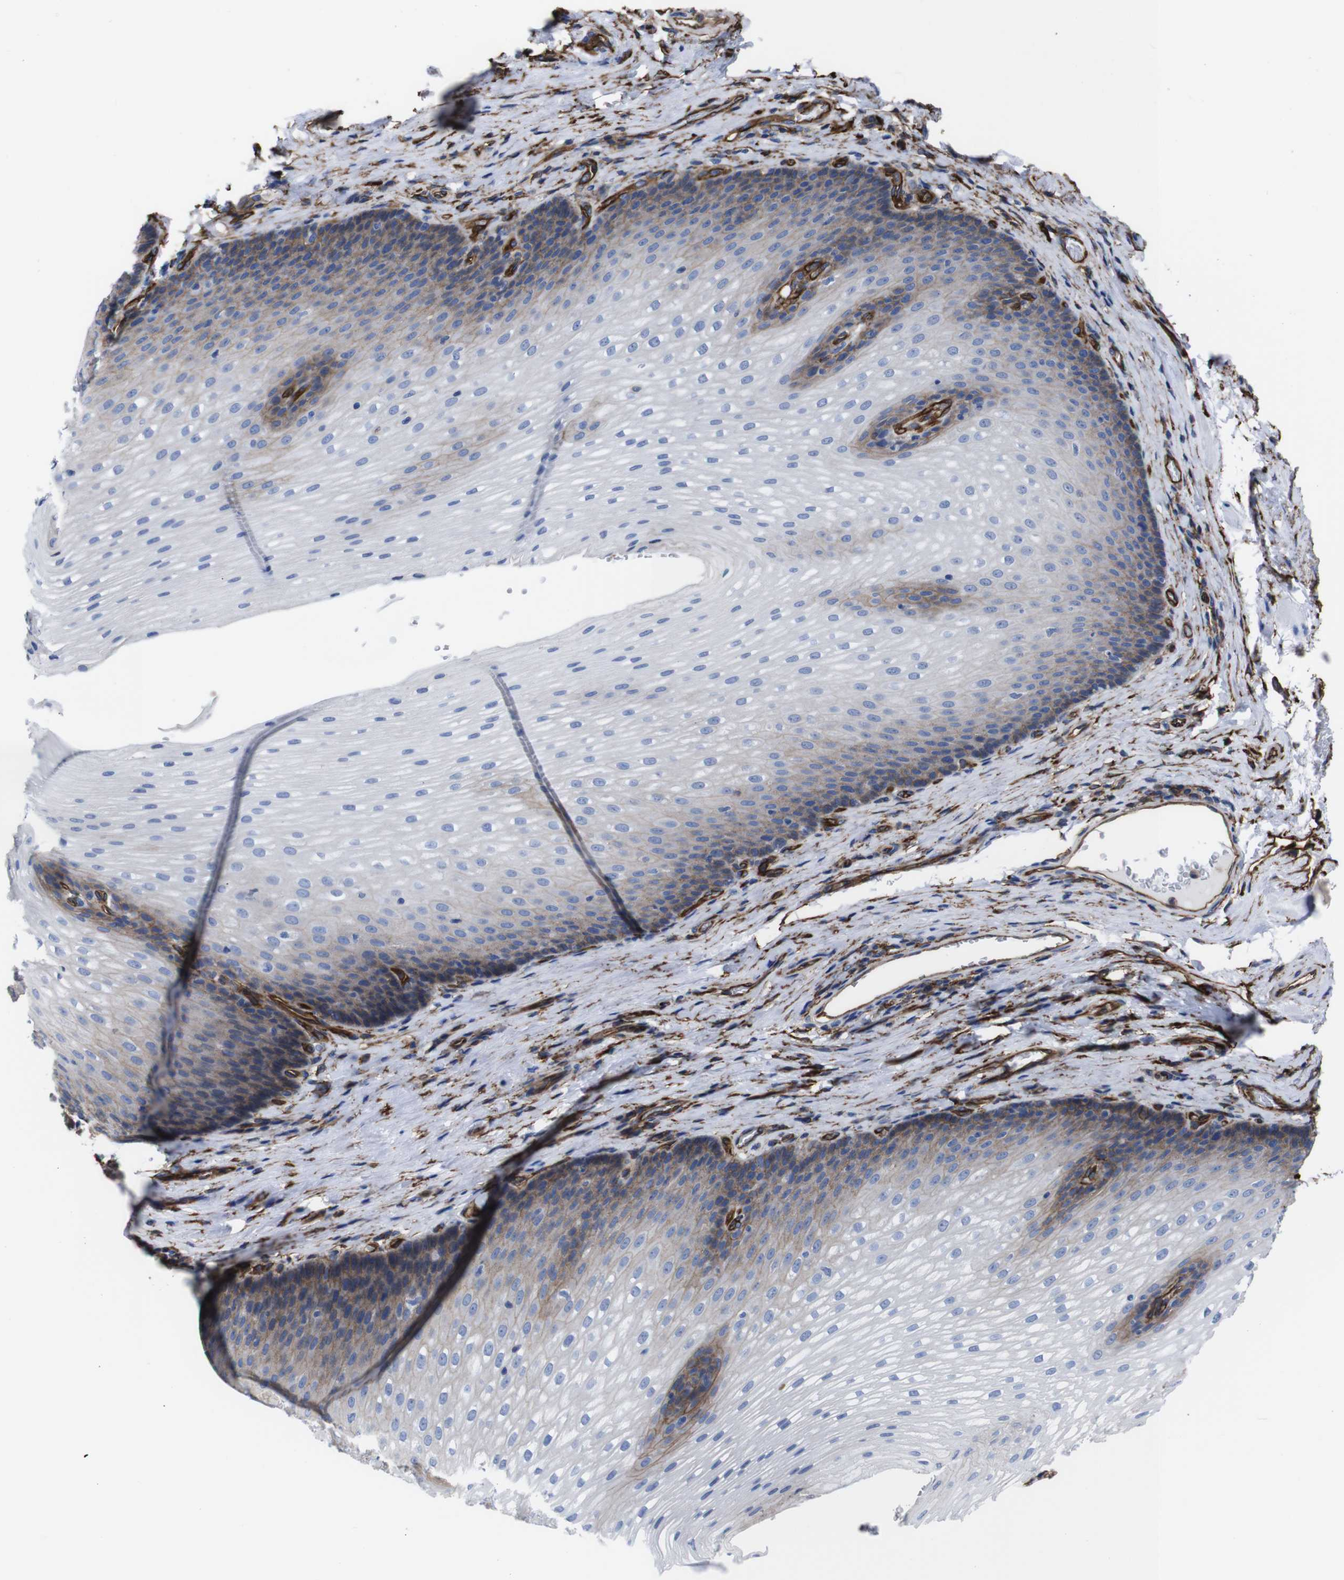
{"staining": {"intensity": "moderate", "quantity": "25%-75%", "location": "cytoplasmic/membranous"}, "tissue": "esophagus", "cell_type": "Squamous epithelial cells", "image_type": "normal", "snomed": [{"axis": "morphology", "description": "Normal tissue, NOS"}, {"axis": "topography", "description": "Esophagus"}], "caption": "Immunohistochemistry (IHC) staining of unremarkable esophagus, which demonstrates medium levels of moderate cytoplasmic/membranous staining in approximately 25%-75% of squamous epithelial cells indicating moderate cytoplasmic/membranous protein staining. The staining was performed using DAB (3,3'-diaminobenzidine) (brown) for protein detection and nuclei were counterstained in hematoxylin (blue).", "gene": "SPTBN1", "patient": {"sex": "male", "age": 48}}